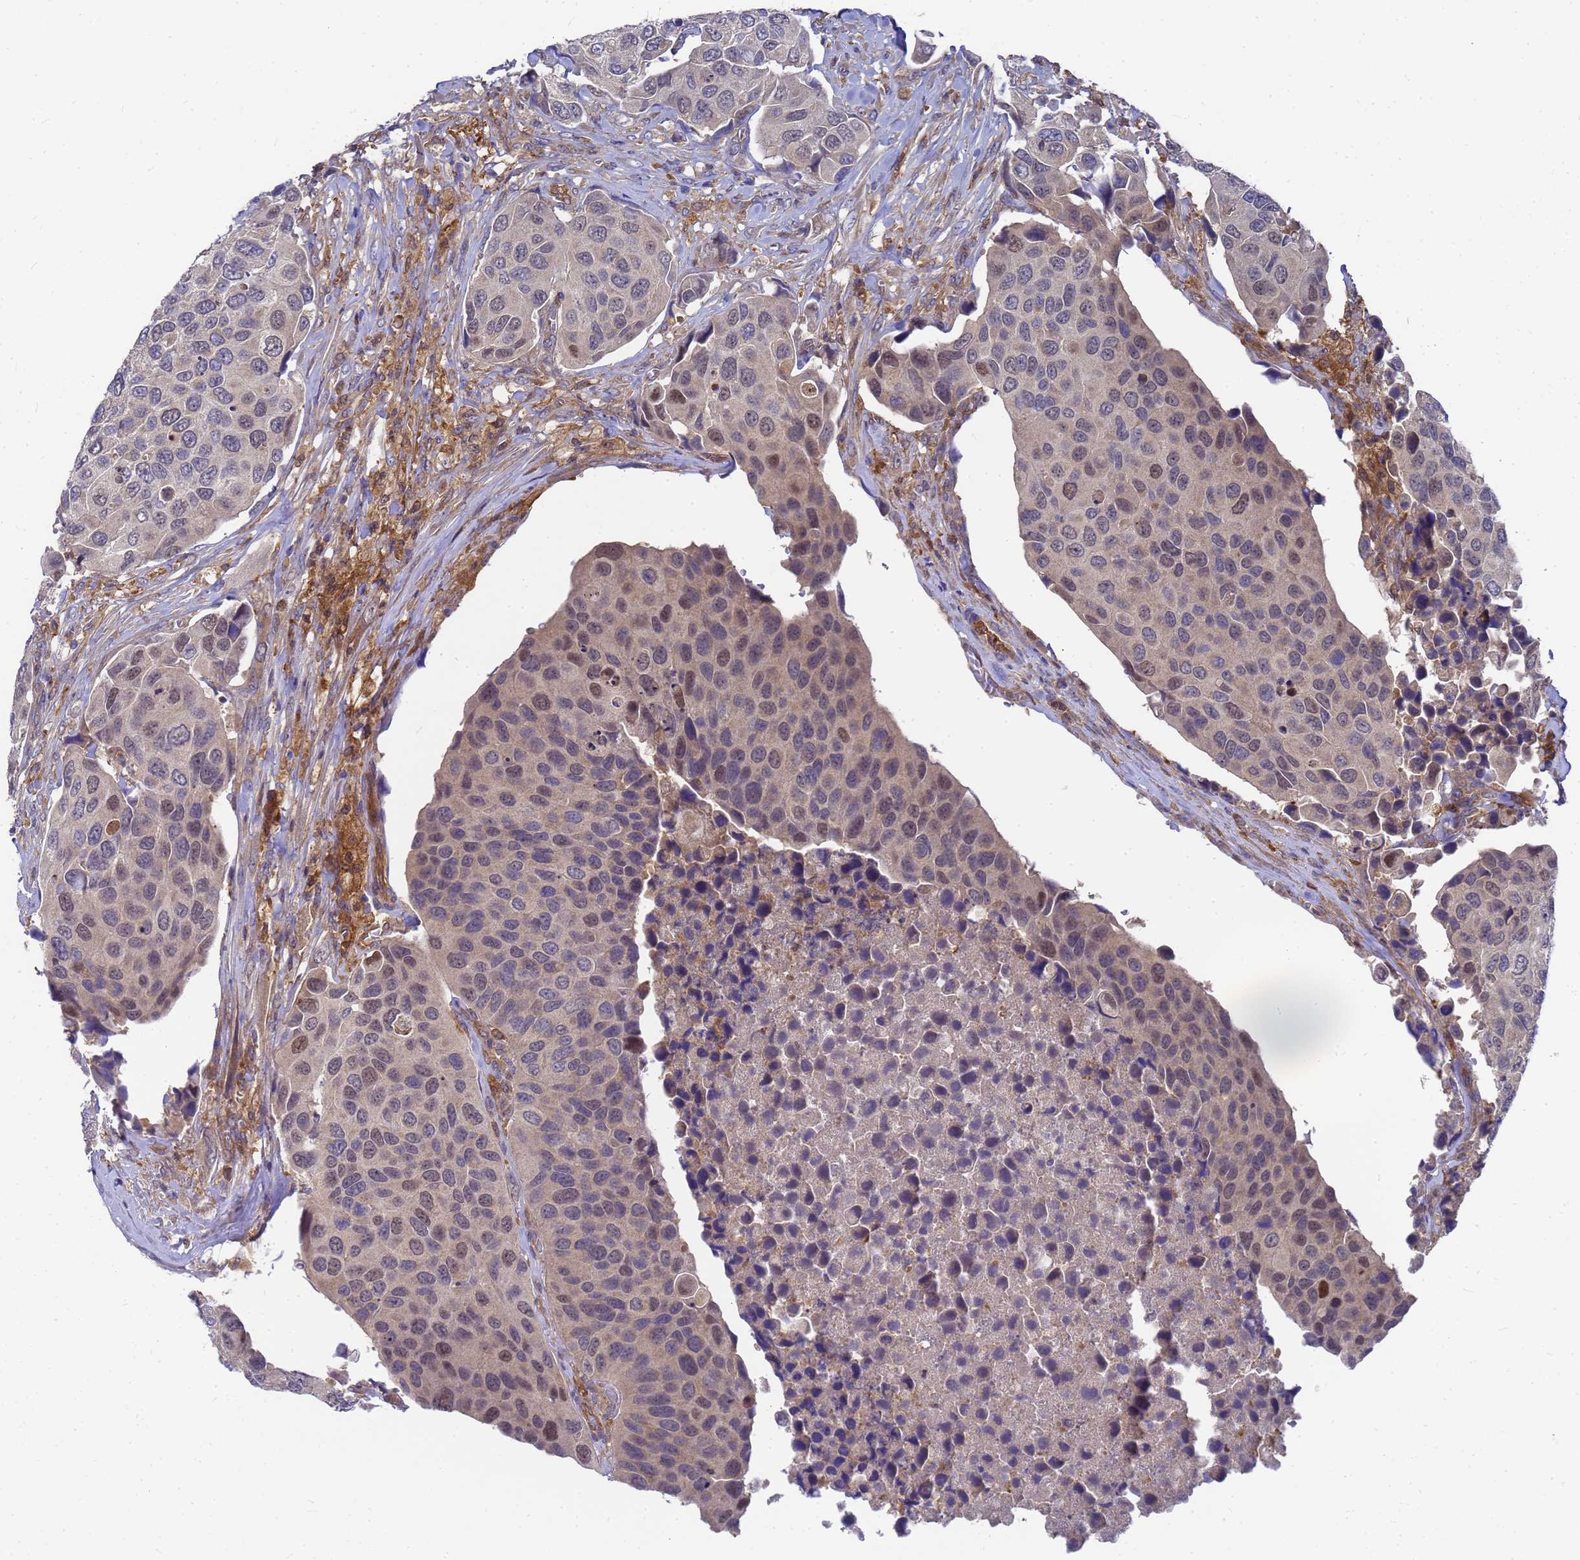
{"staining": {"intensity": "weak", "quantity": "<25%", "location": "nuclear"}, "tissue": "urothelial cancer", "cell_type": "Tumor cells", "image_type": "cancer", "snomed": [{"axis": "morphology", "description": "Urothelial carcinoma, High grade"}, {"axis": "topography", "description": "Urinary bladder"}], "caption": "An IHC micrograph of urothelial cancer is shown. There is no staining in tumor cells of urothelial cancer. The staining was performed using DAB to visualize the protein expression in brown, while the nuclei were stained in blue with hematoxylin (Magnification: 20x).", "gene": "SLC35E2B", "patient": {"sex": "male", "age": 74}}